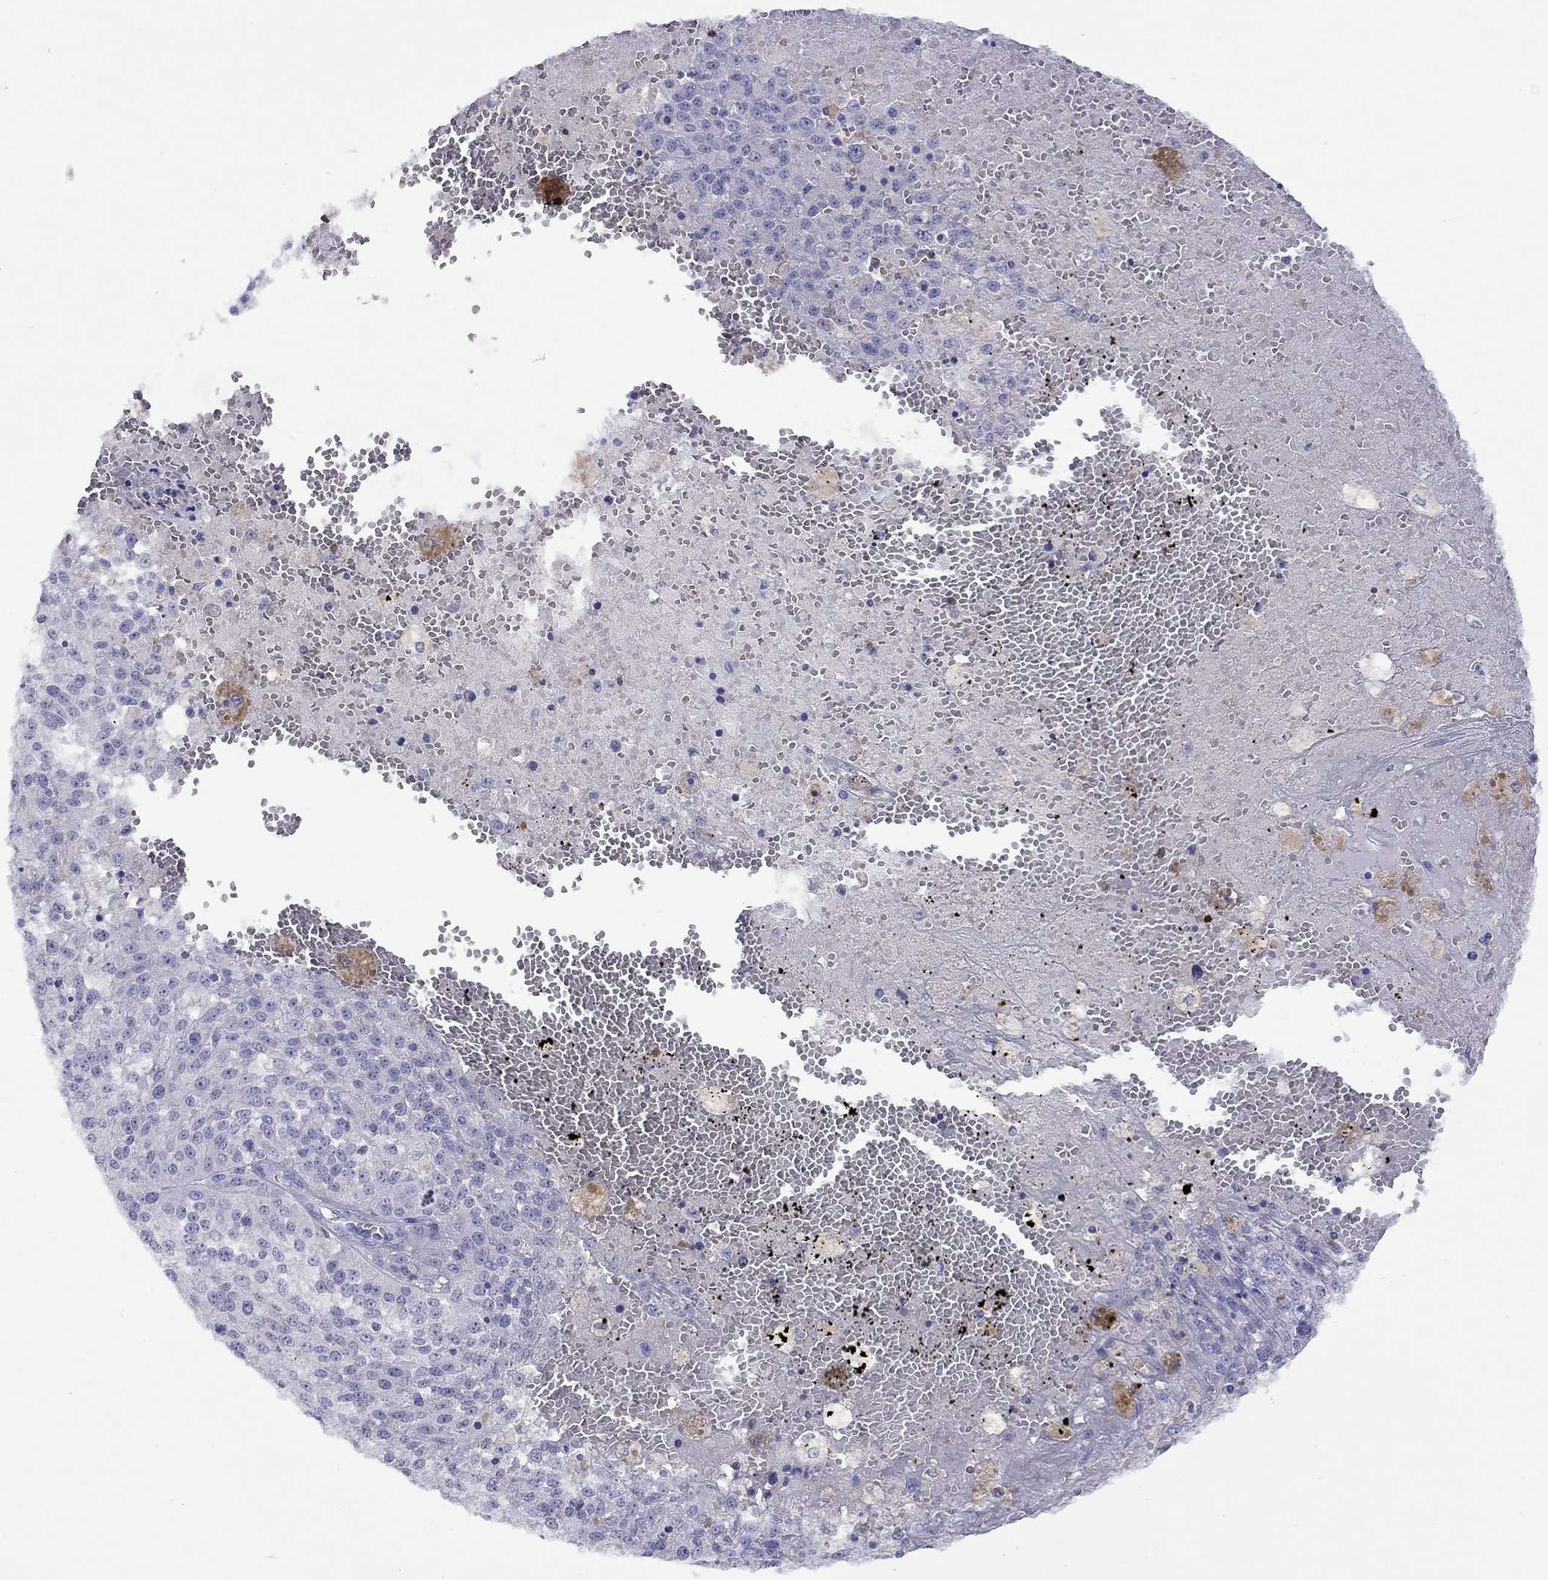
{"staining": {"intensity": "negative", "quantity": "none", "location": "none"}, "tissue": "melanoma", "cell_type": "Tumor cells", "image_type": "cancer", "snomed": [{"axis": "morphology", "description": "Malignant melanoma, Metastatic site"}, {"axis": "topography", "description": "Lymph node"}], "caption": "The histopathology image demonstrates no staining of tumor cells in melanoma. The staining was performed using DAB (3,3'-diaminobenzidine) to visualize the protein expression in brown, while the nuclei were stained in blue with hematoxylin (Magnification: 20x).", "gene": "SLC30A8", "patient": {"sex": "female", "age": 64}}